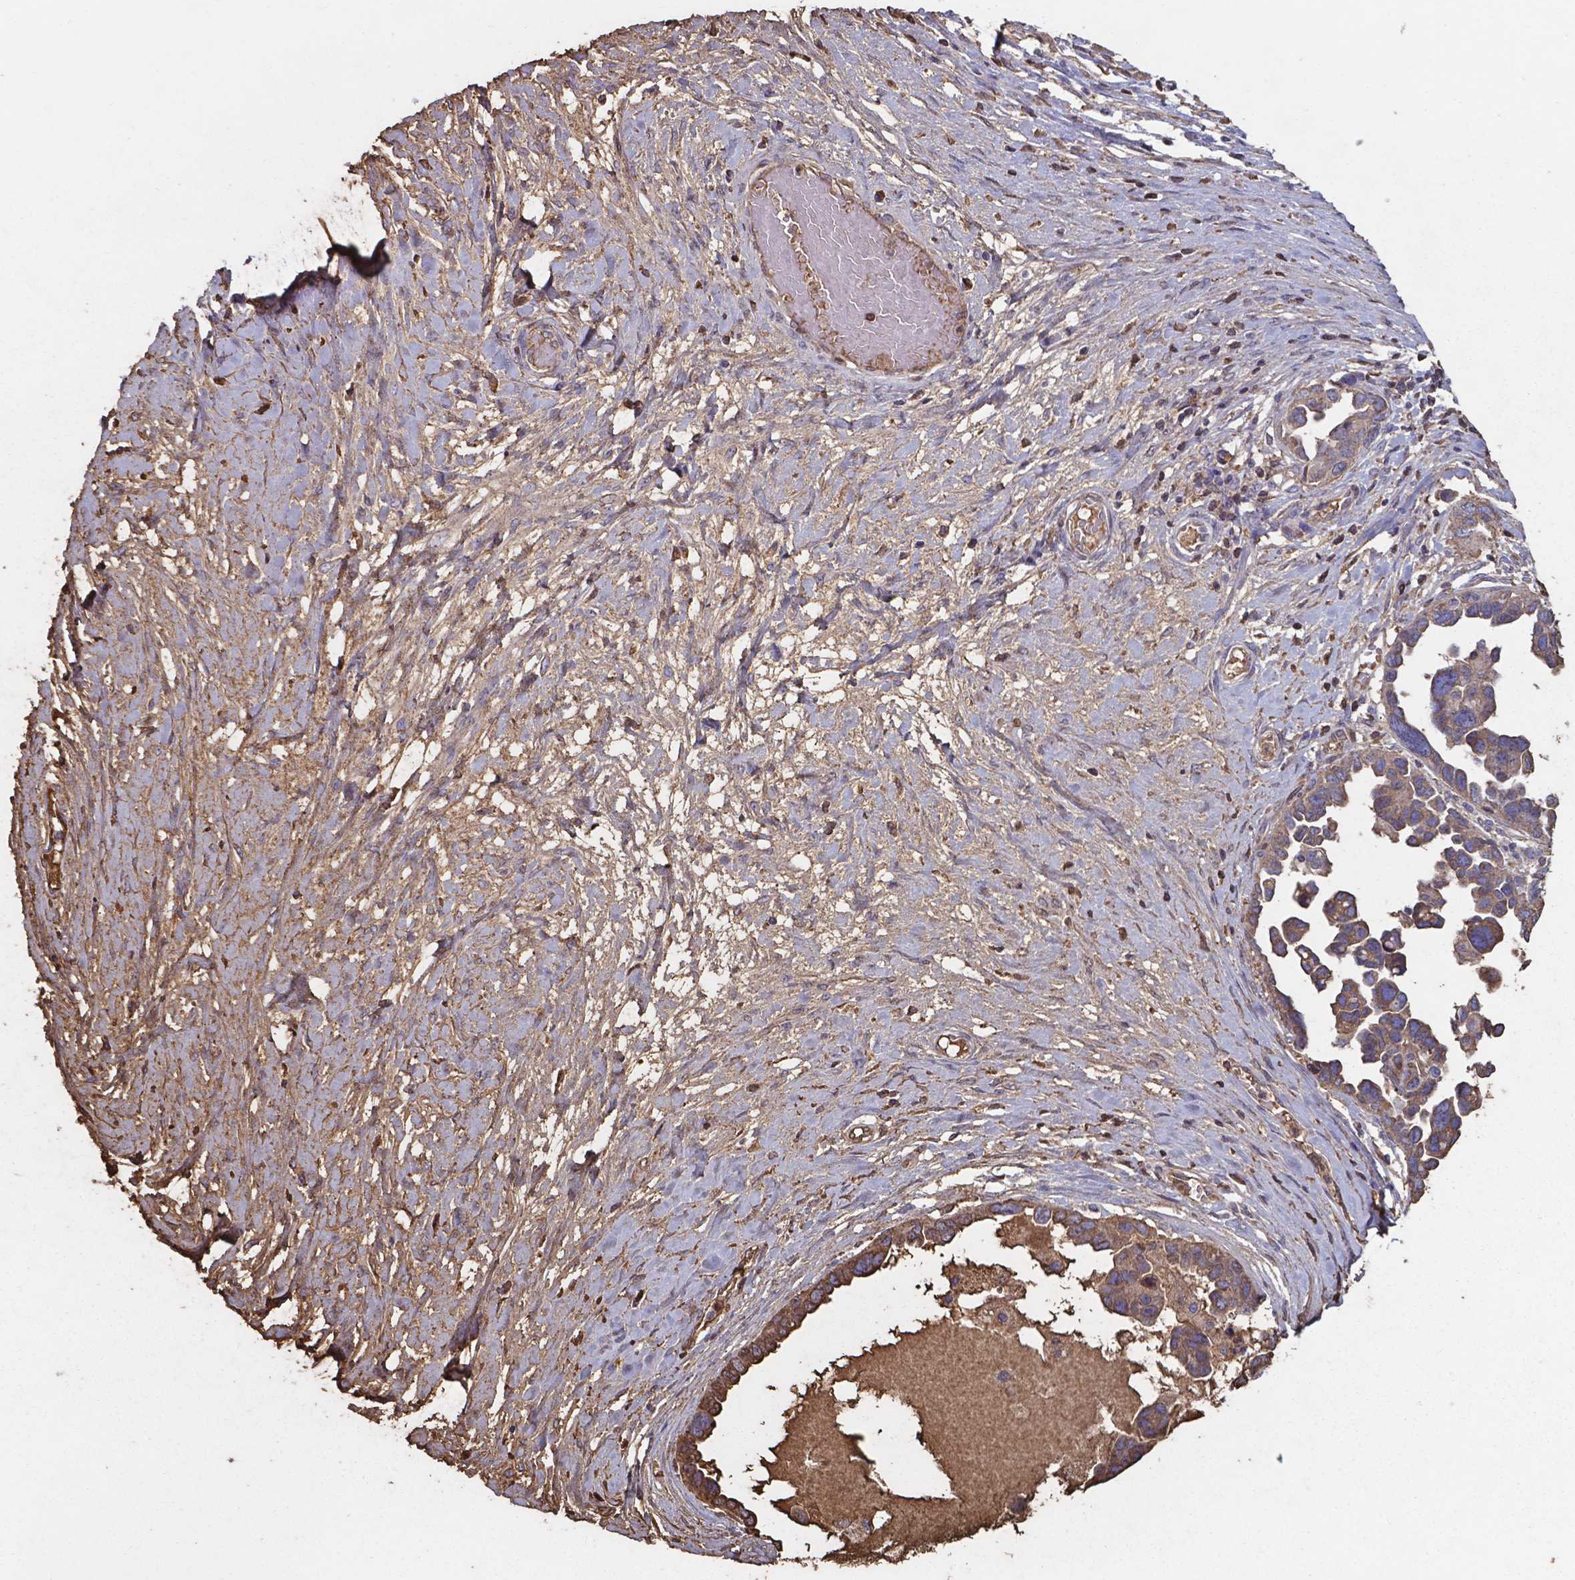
{"staining": {"intensity": "moderate", "quantity": ">75%", "location": "cytoplasmic/membranous"}, "tissue": "ovarian cancer", "cell_type": "Tumor cells", "image_type": "cancer", "snomed": [{"axis": "morphology", "description": "Cystadenocarcinoma, serous, NOS"}, {"axis": "topography", "description": "Ovary"}], "caption": "The histopathology image reveals immunohistochemical staining of ovarian cancer (serous cystadenocarcinoma). There is moderate cytoplasmic/membranous staining is appreciated in about >75% of tumor cells. (Stains: DAB in brown, nuclei in blue, Microscopy: brightfield microscopy at high magnification).", "gene": "SERPINA1", "patient": {"sex": "female", "age": 54}}